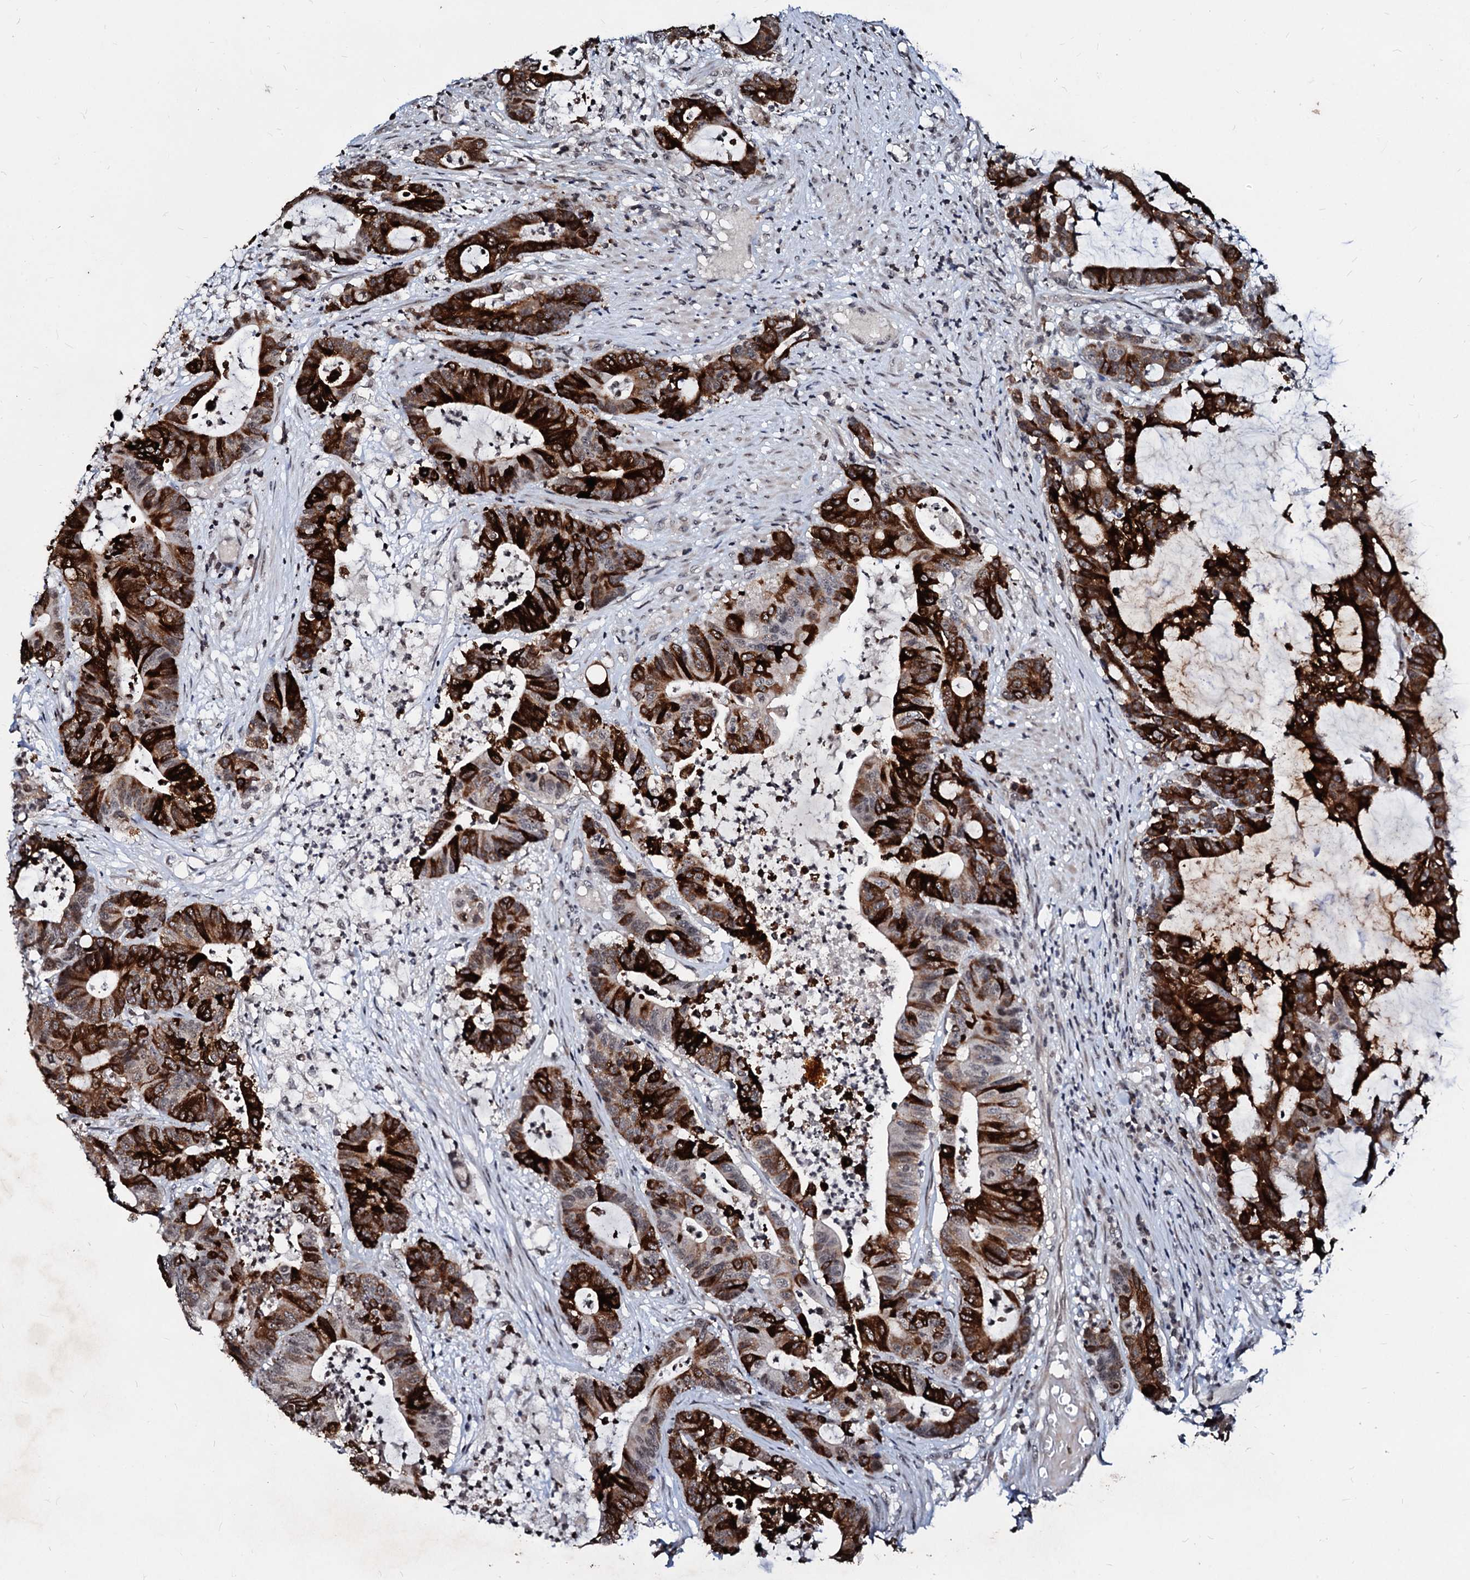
{"staining": {"intensity": "strong", "quantity": ">75%", "location": "cytoplasmic/membranous"}, "tissue": "colorectal cancer", "cell_type": "Tumor cells", "image_type": "cancer", "snomed": [{"axis": "morphology", "description": "Adenocarcinoma, NOS"}, {"axis": "topography", "description": "Colon"}], "caption": "Protein staining of adenocarcinoma (colorectal) tissue demonstrates strong cytoplasmic/membranous staining in about >75% of tumor cells.", "gene": "LSM11", "patient": {"sex": "female", "age": 84}}